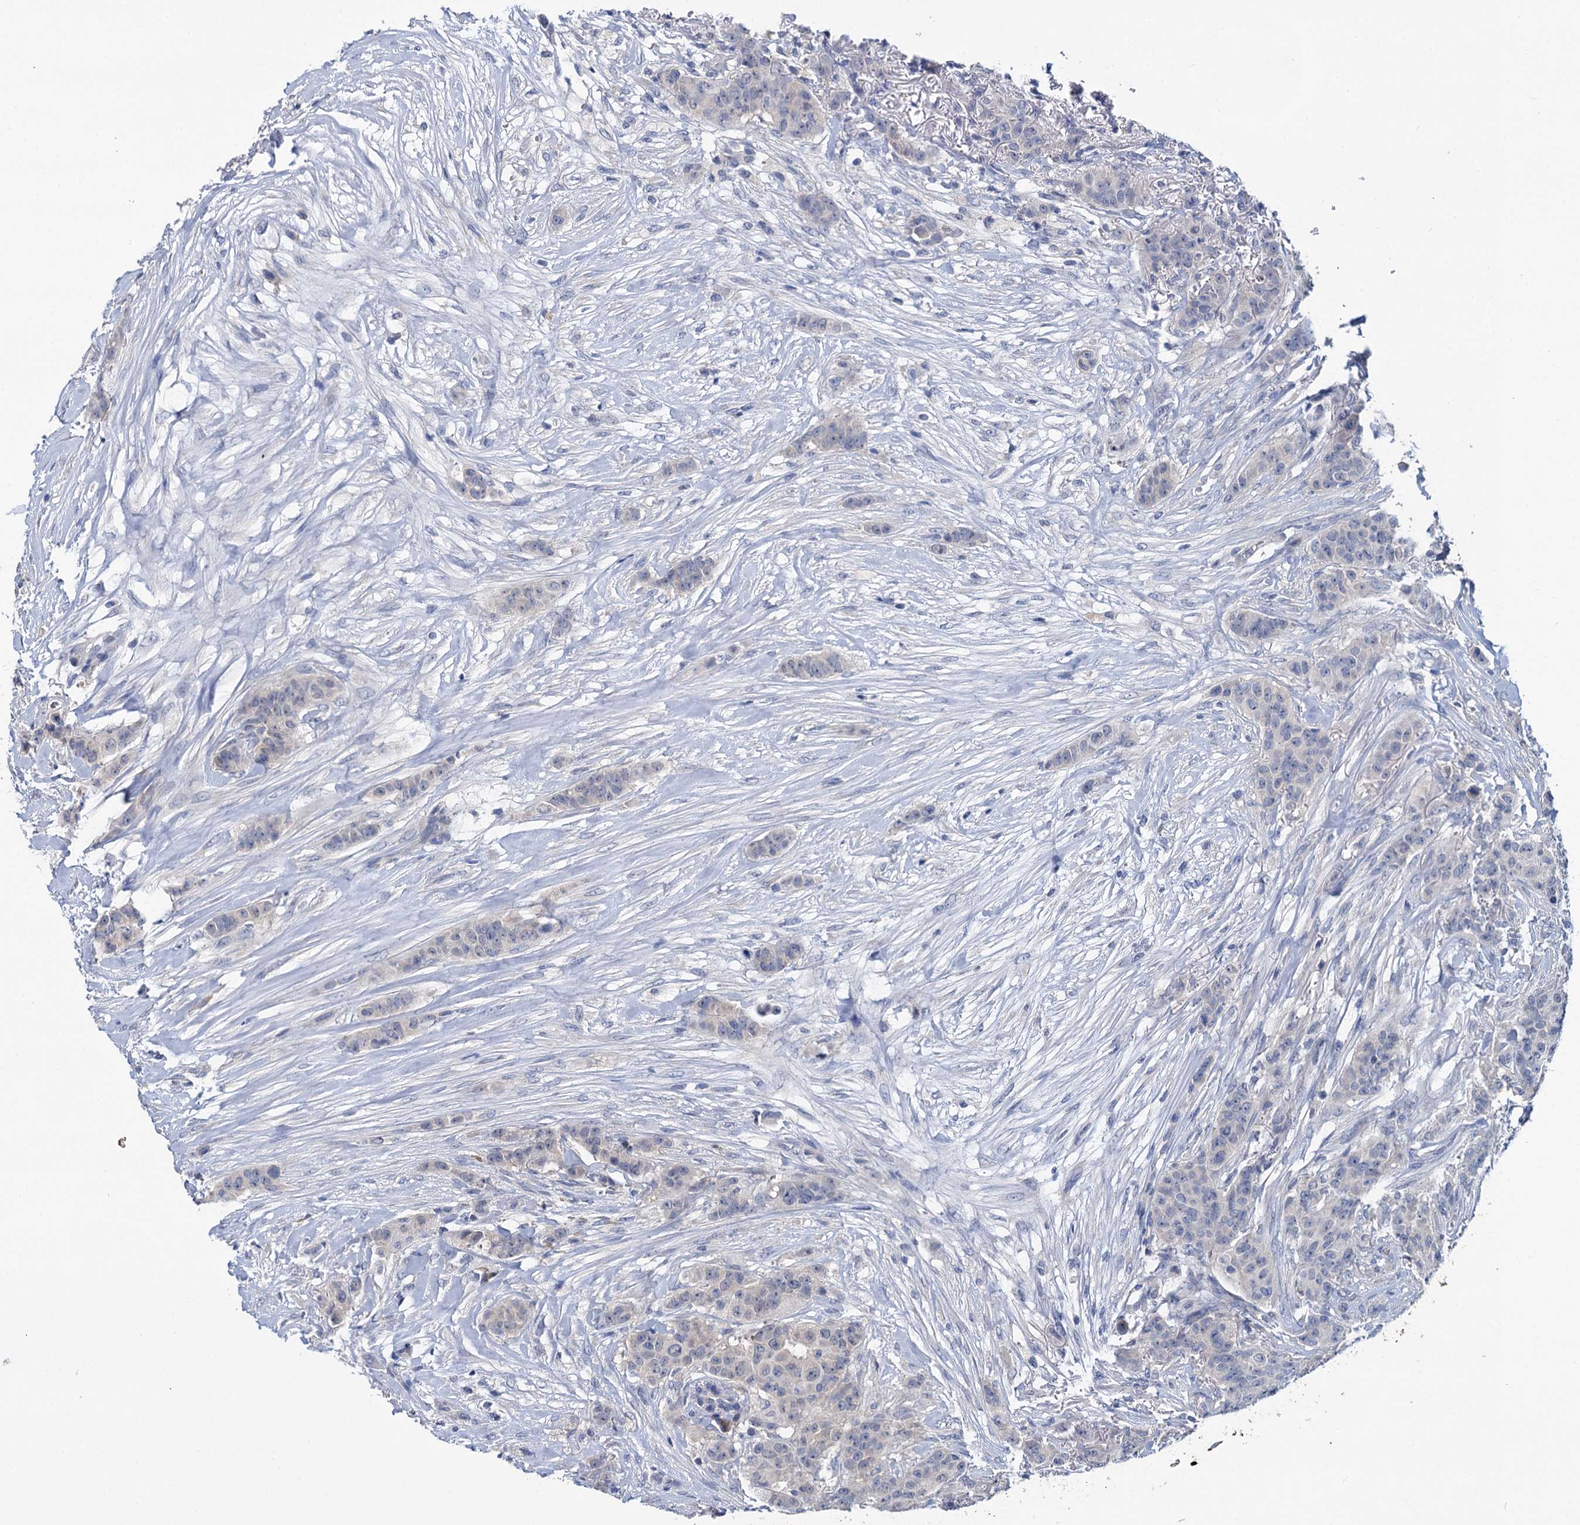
{"staining": {"intensity": "negative", "quantity": "none", "location": "none"}, "tissue": "breast cancer", "cell_type": "Tumor cells", "image_type": "cancer", "snomed": [{"axis": "morphology", "description": "Duct carcinoma"}, {"axis": "topography", "description": "Breast"}], "caption": "A high-resolution histopathology image shows immunohistochemistry (IHC) staining of breast infiltrating ductal carcinoma, which shows no significant positivity in tumor cells. Brightfield microscopy of immunohistochemistry (IHC) stained with DAB (brown) and hematoxylin (blue), captured at high magnification.", "gene": "ANKRD42", "patient": {"sex": "female", "age": 40}}